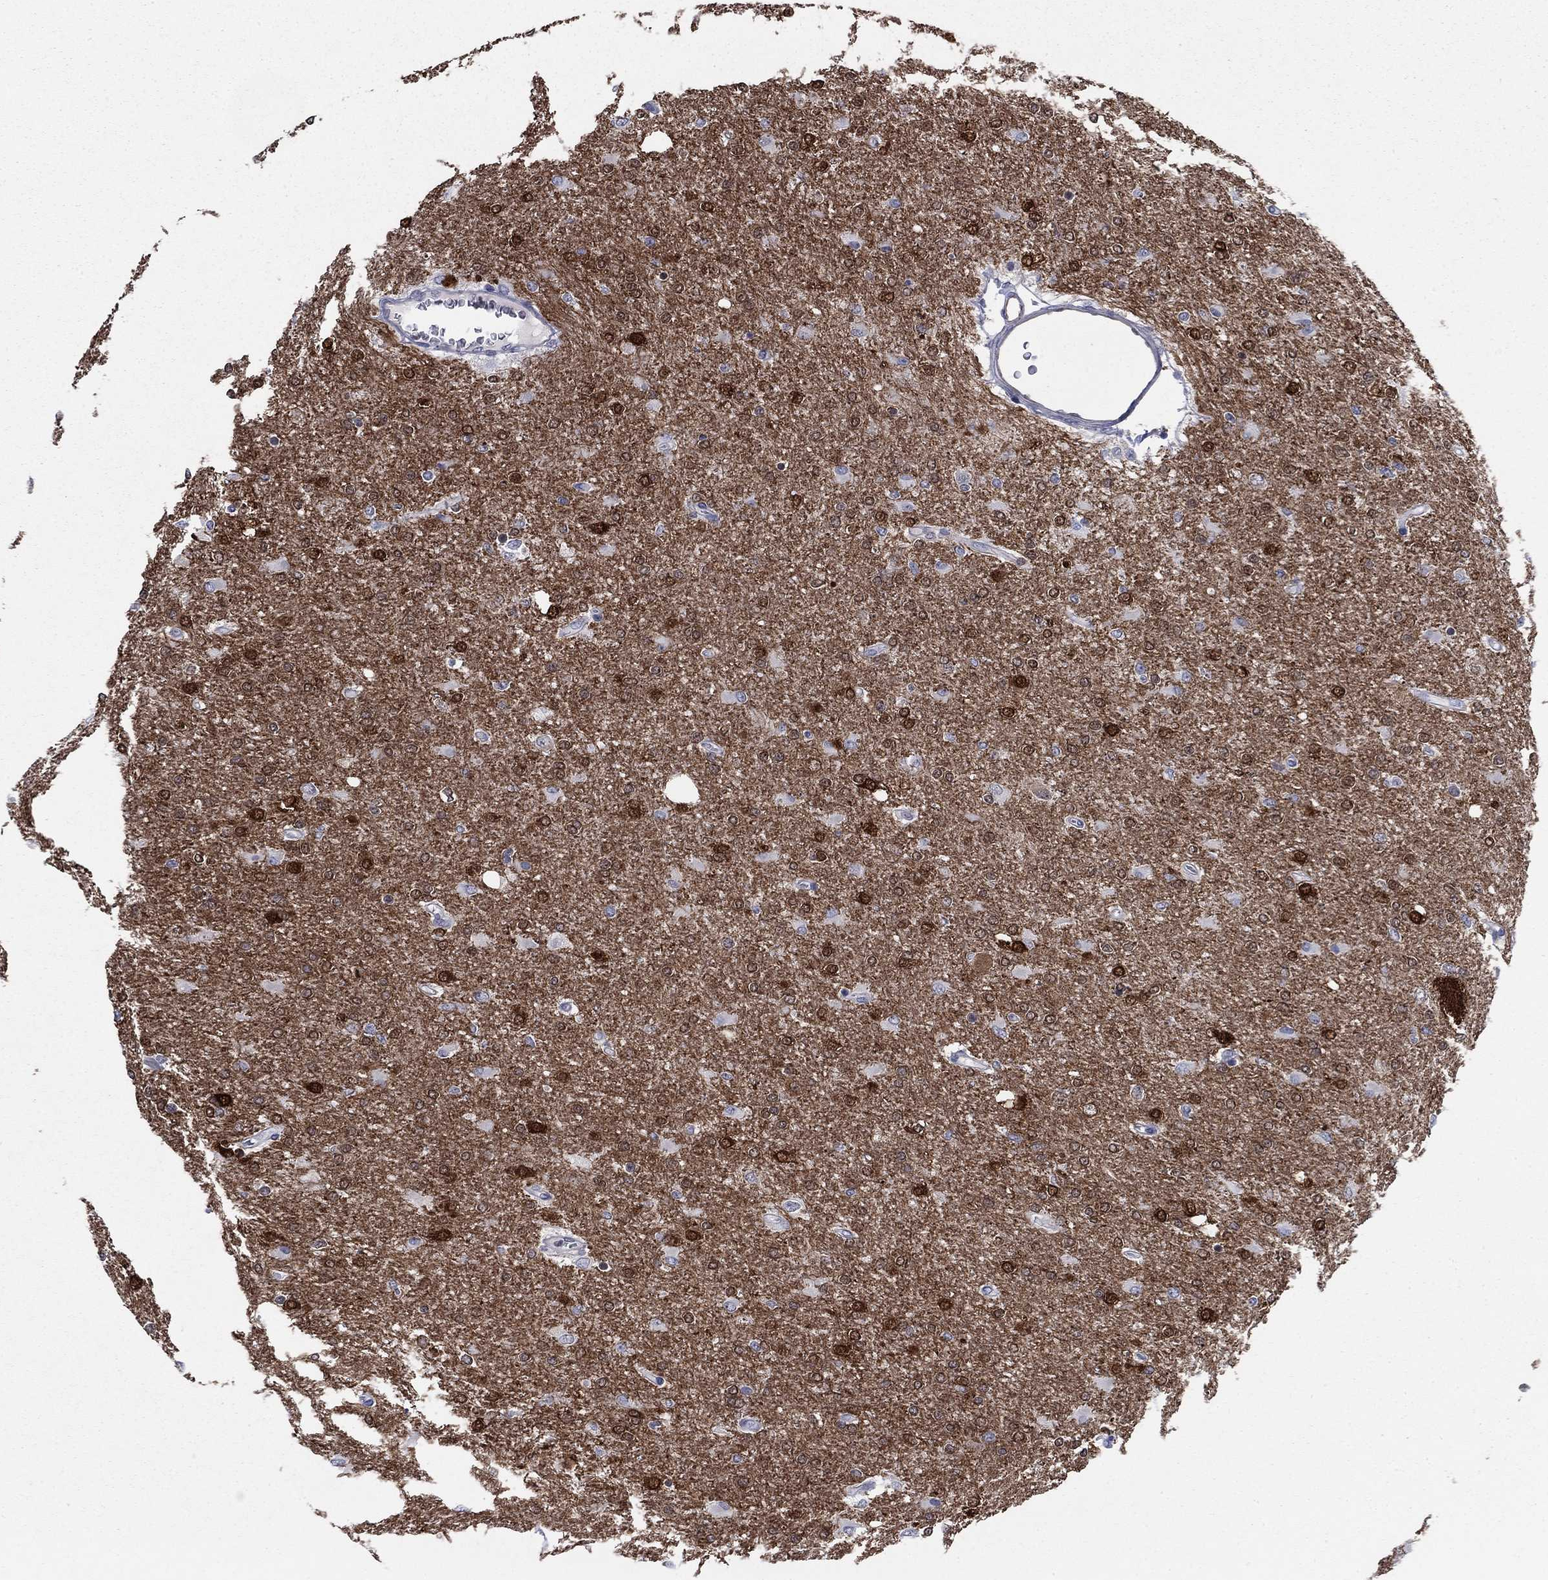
{"staining": {"intensity": "strong", "quantity": "25%-75%", "location": "cytoplasmic/membranous"}, "tissue": "glioma", "cell_type": "Tumor cells", "image_type": "cancer", "snomed": [{"axis": "morphology", "description": "Glioma, malignant, High grade"}, {"axis": "topography", "description": "Cerebral cortex"}], "caption": "This micrograph reveals IHC staining of malignant glioma (high-grade), with high strong cytoplasmic/membranous staining in about 25%-75% of tumor cells.", "gene": "STMN1", "patient": {"sex": "male", "age": 70}}